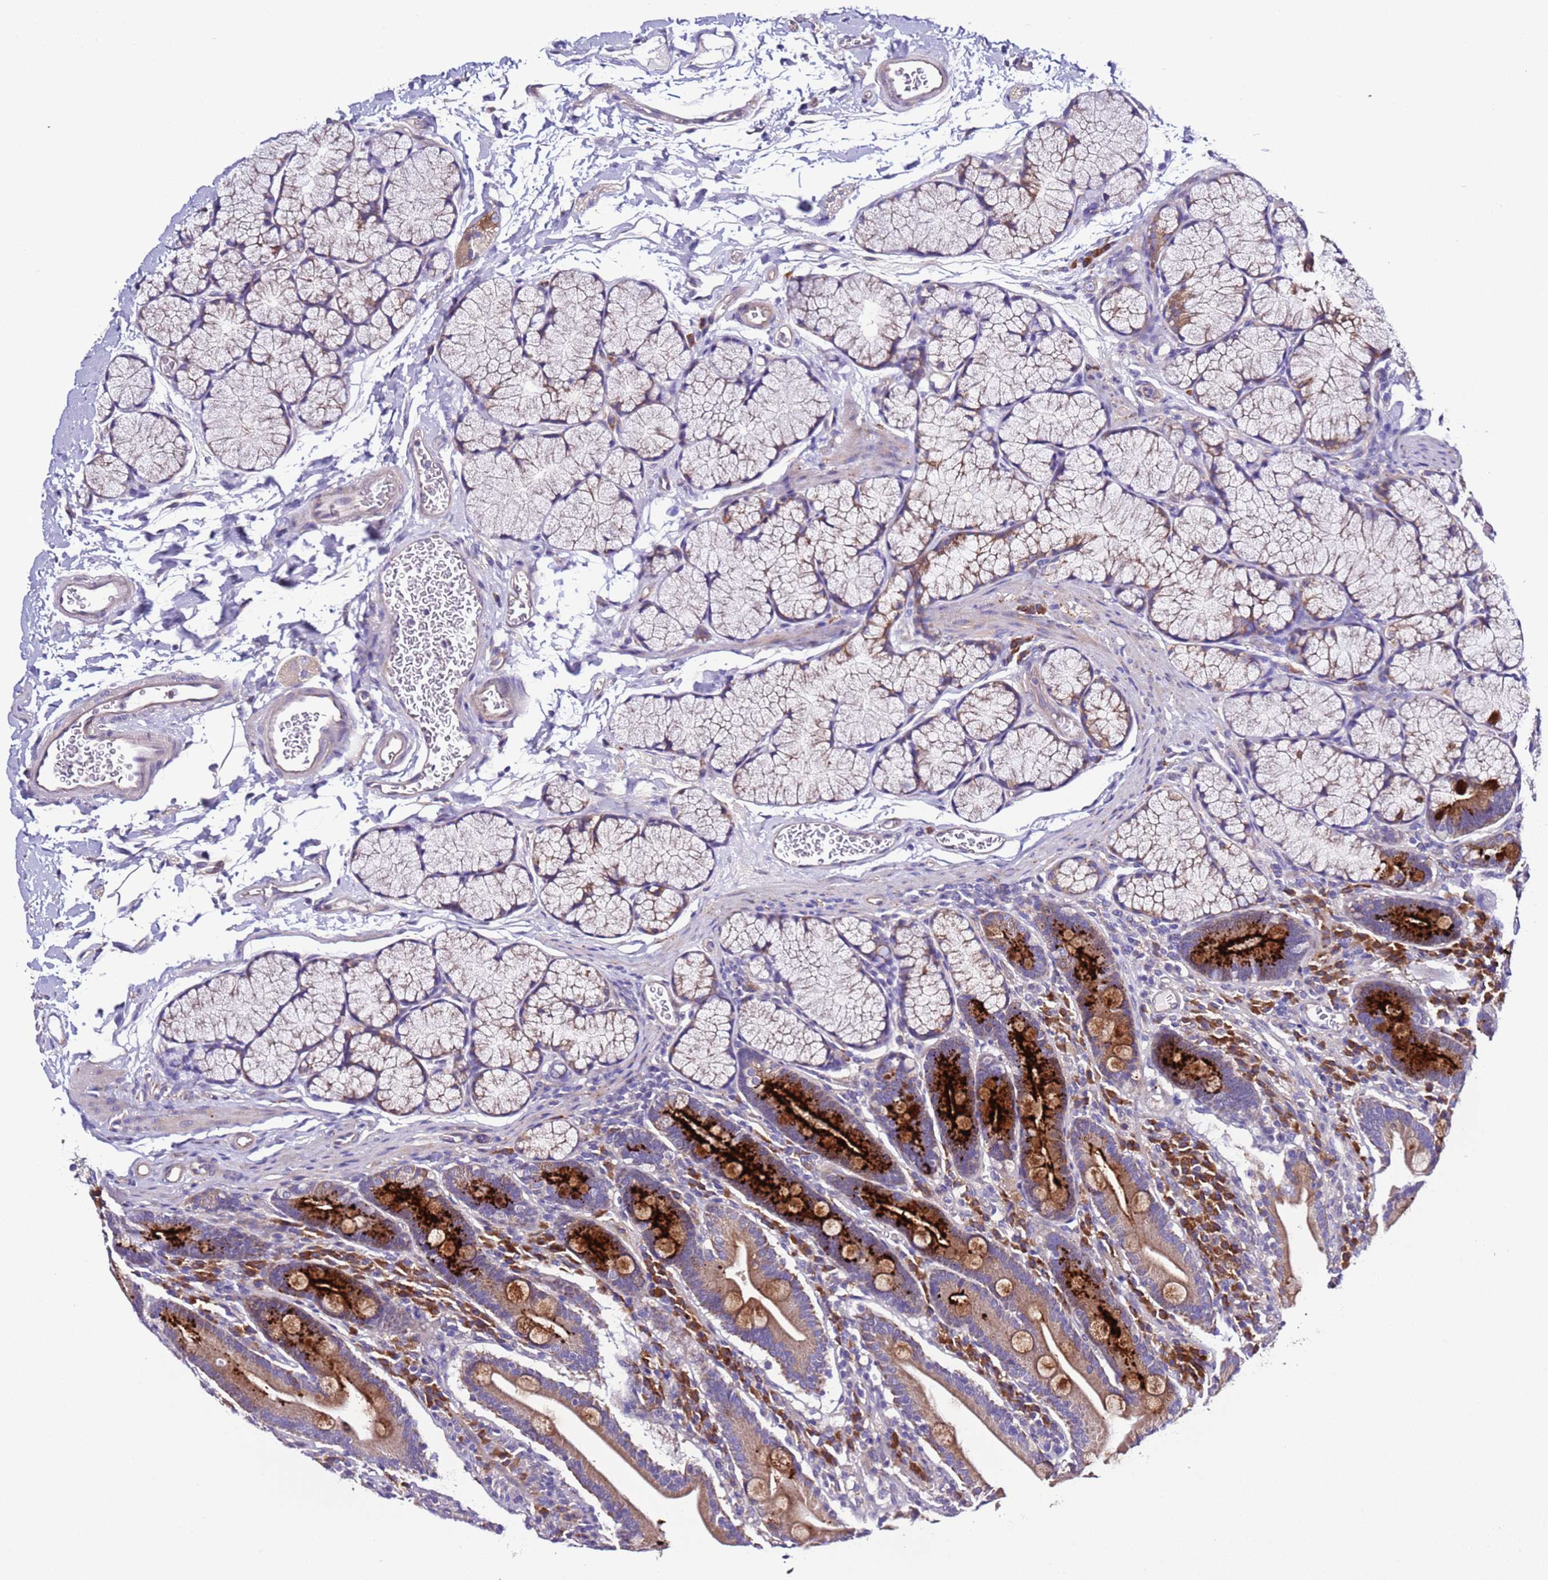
{"staining": {"intensity": "strong", "quantity": "<25%", "location": "cytoplasmic/membranous"}, "tissue": "duodenum", "cell_type": "Glandular cells", "image_type": "normal", "snomed": [{"axis": "morphology", "description": "Normal tissue, NOS"}, {"axis": "topography", "description": "Duodenum"}], "caption": "A histopathology image showing strong cytoplasmic/membranous staining in about <25% of glandular cells in unremarkable duodenum, as visualized by brown immunohistochemical staining.", "gene": "SPCS1", "patient": {"sex": "male", "age": 35}}